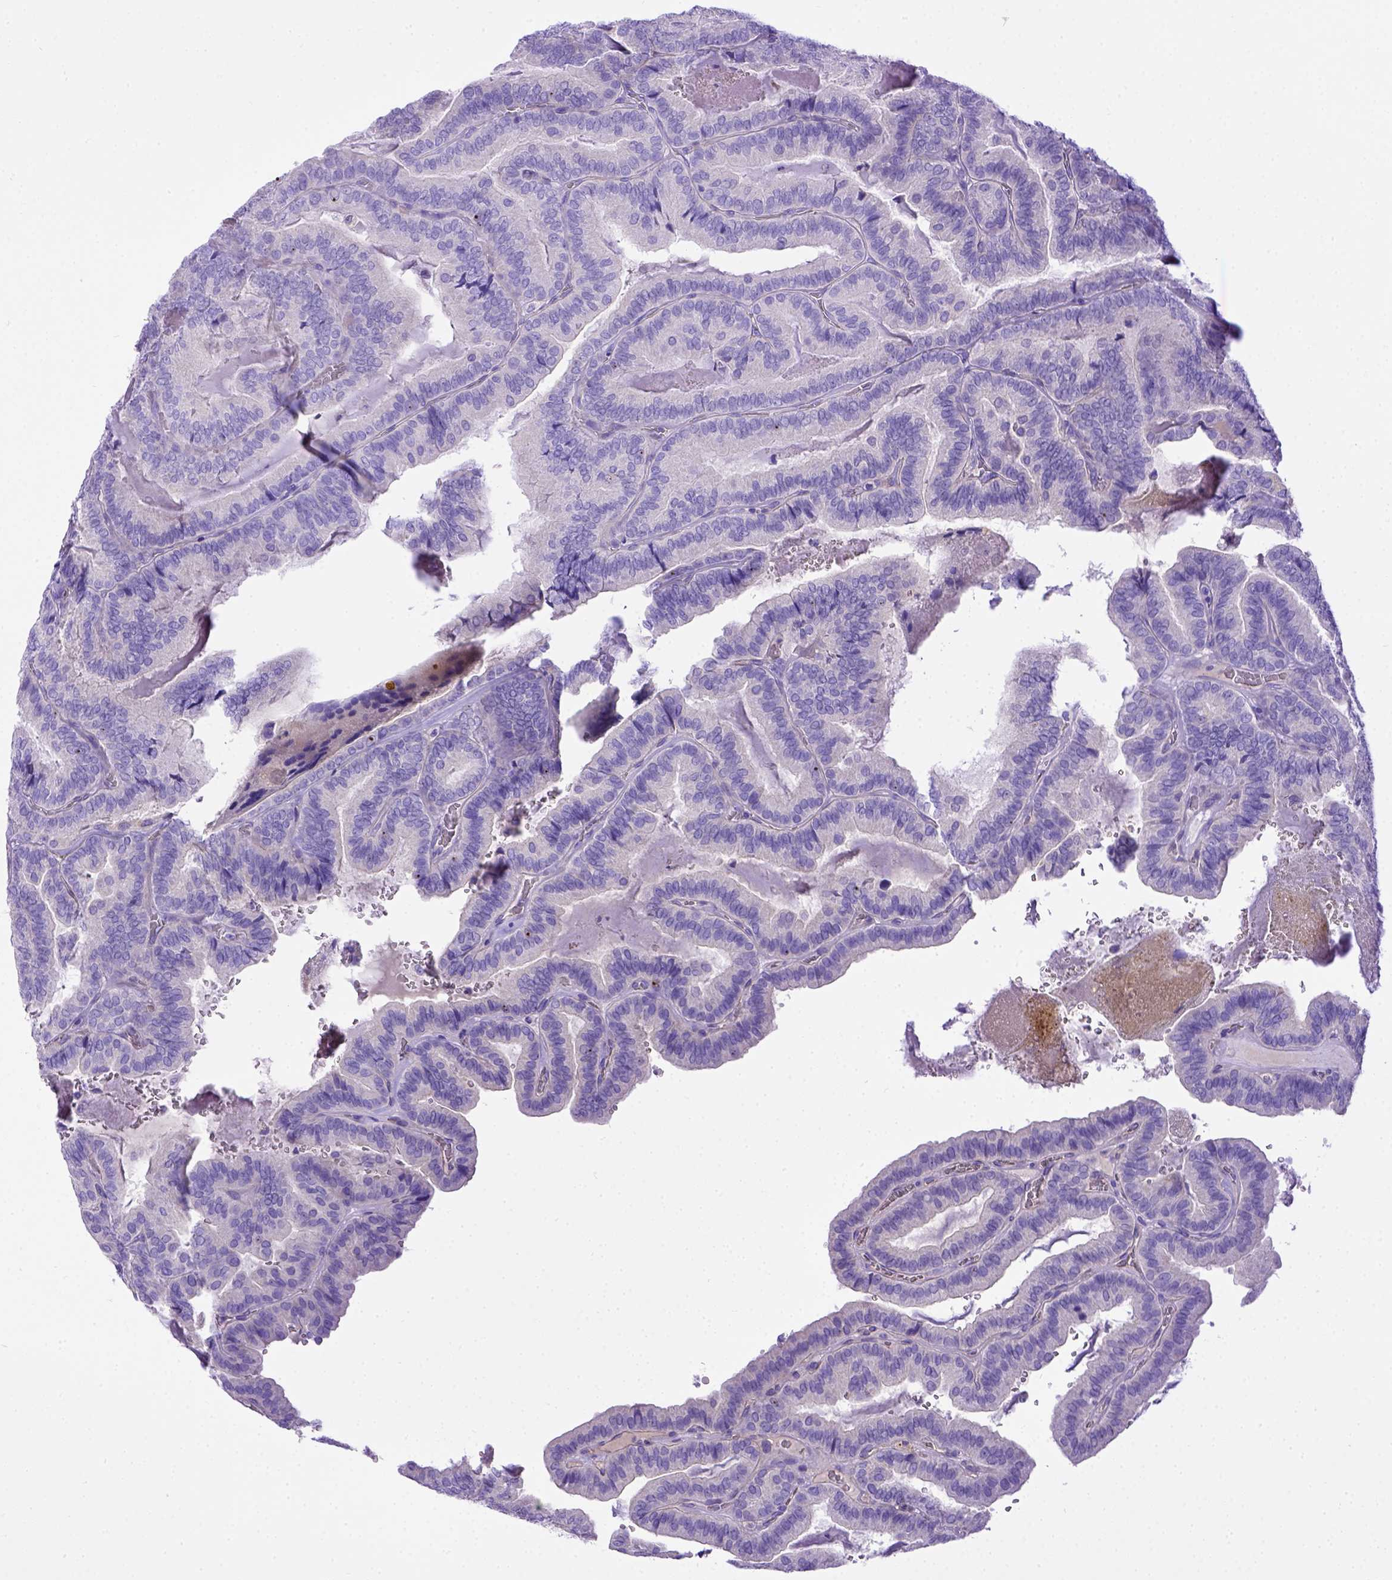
{"staining": {"intensity": "negative", "quantity": "none", "location": "none"}, "tissue": "thyroid cancer", "cell_type": "Tumor cells", "image_type": "cancer", "snomed": [{"axis": "morphology", "description": "Papillary adenocarcinoma, NOS"}, {"axis": "topography", "description": "Thyroid gland"}], "caption": "IHC image of thyroid cancer (papillary adenocarcinoma) stained for a protein (brown), which displays no staining in tumor cells.", "gene": "LRRC18", "patient": {"sex": "female", "age": 75}}